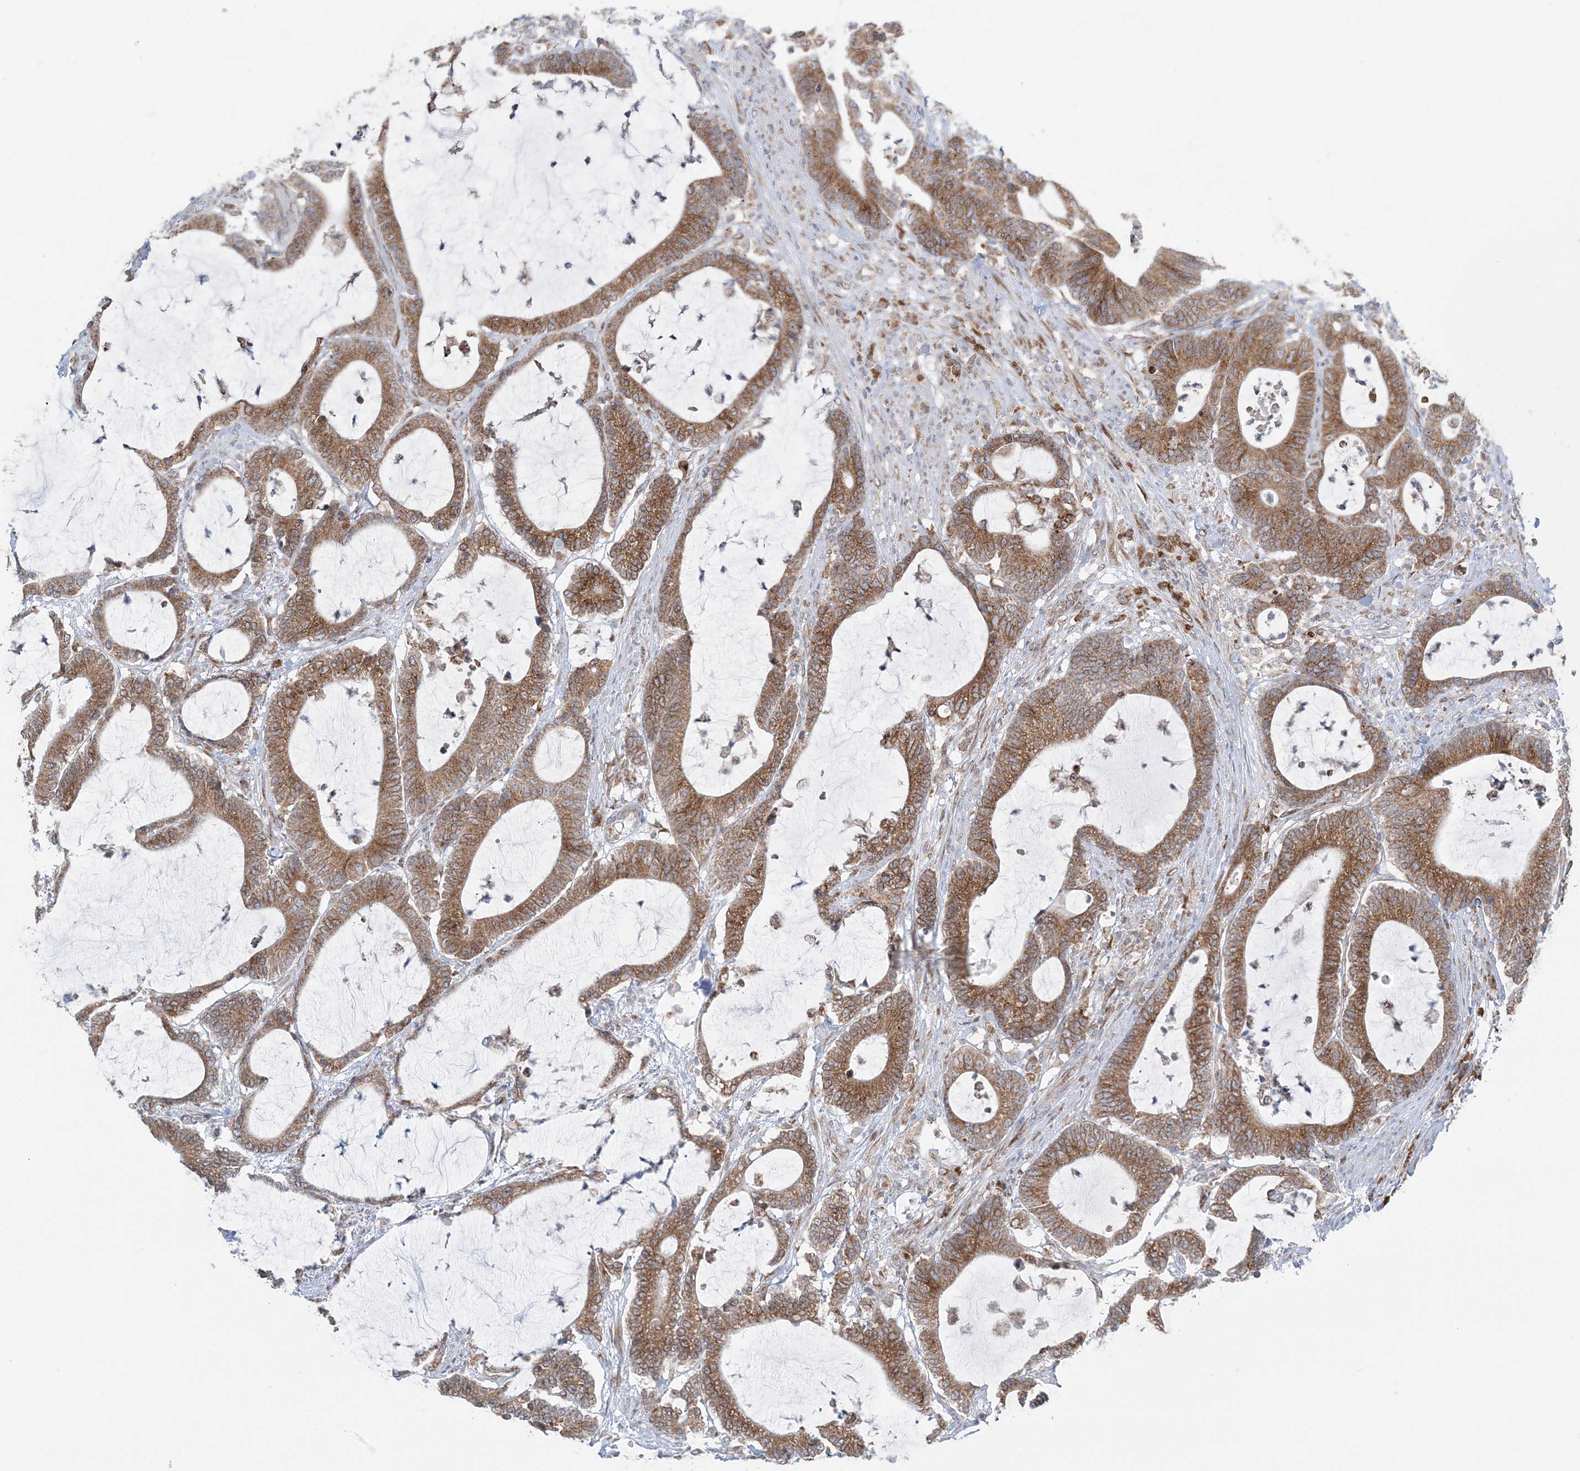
{"staining": {"intensity": "moderate", "quantity": ">75%", "location": "cytoplasmic/membranous"}, "tissue": "colorectal cancer", "cell_type": "Tumor cells", "image_type": "cancer", "snomed": [{"axis": "morphology", "description": "Adenocarcinoma, NOS"}, {"axis": "topography", "description": "Colon"}], "caption": "There is medium levels of moderate cytoplasmic/membranous staining in tumor cells of adenocarcinoma (colorectal), as demonstrated by immunohistochemical staining (brown color).", "gene": "TMED10", "patient": {"sex": "female", "age": 84}}